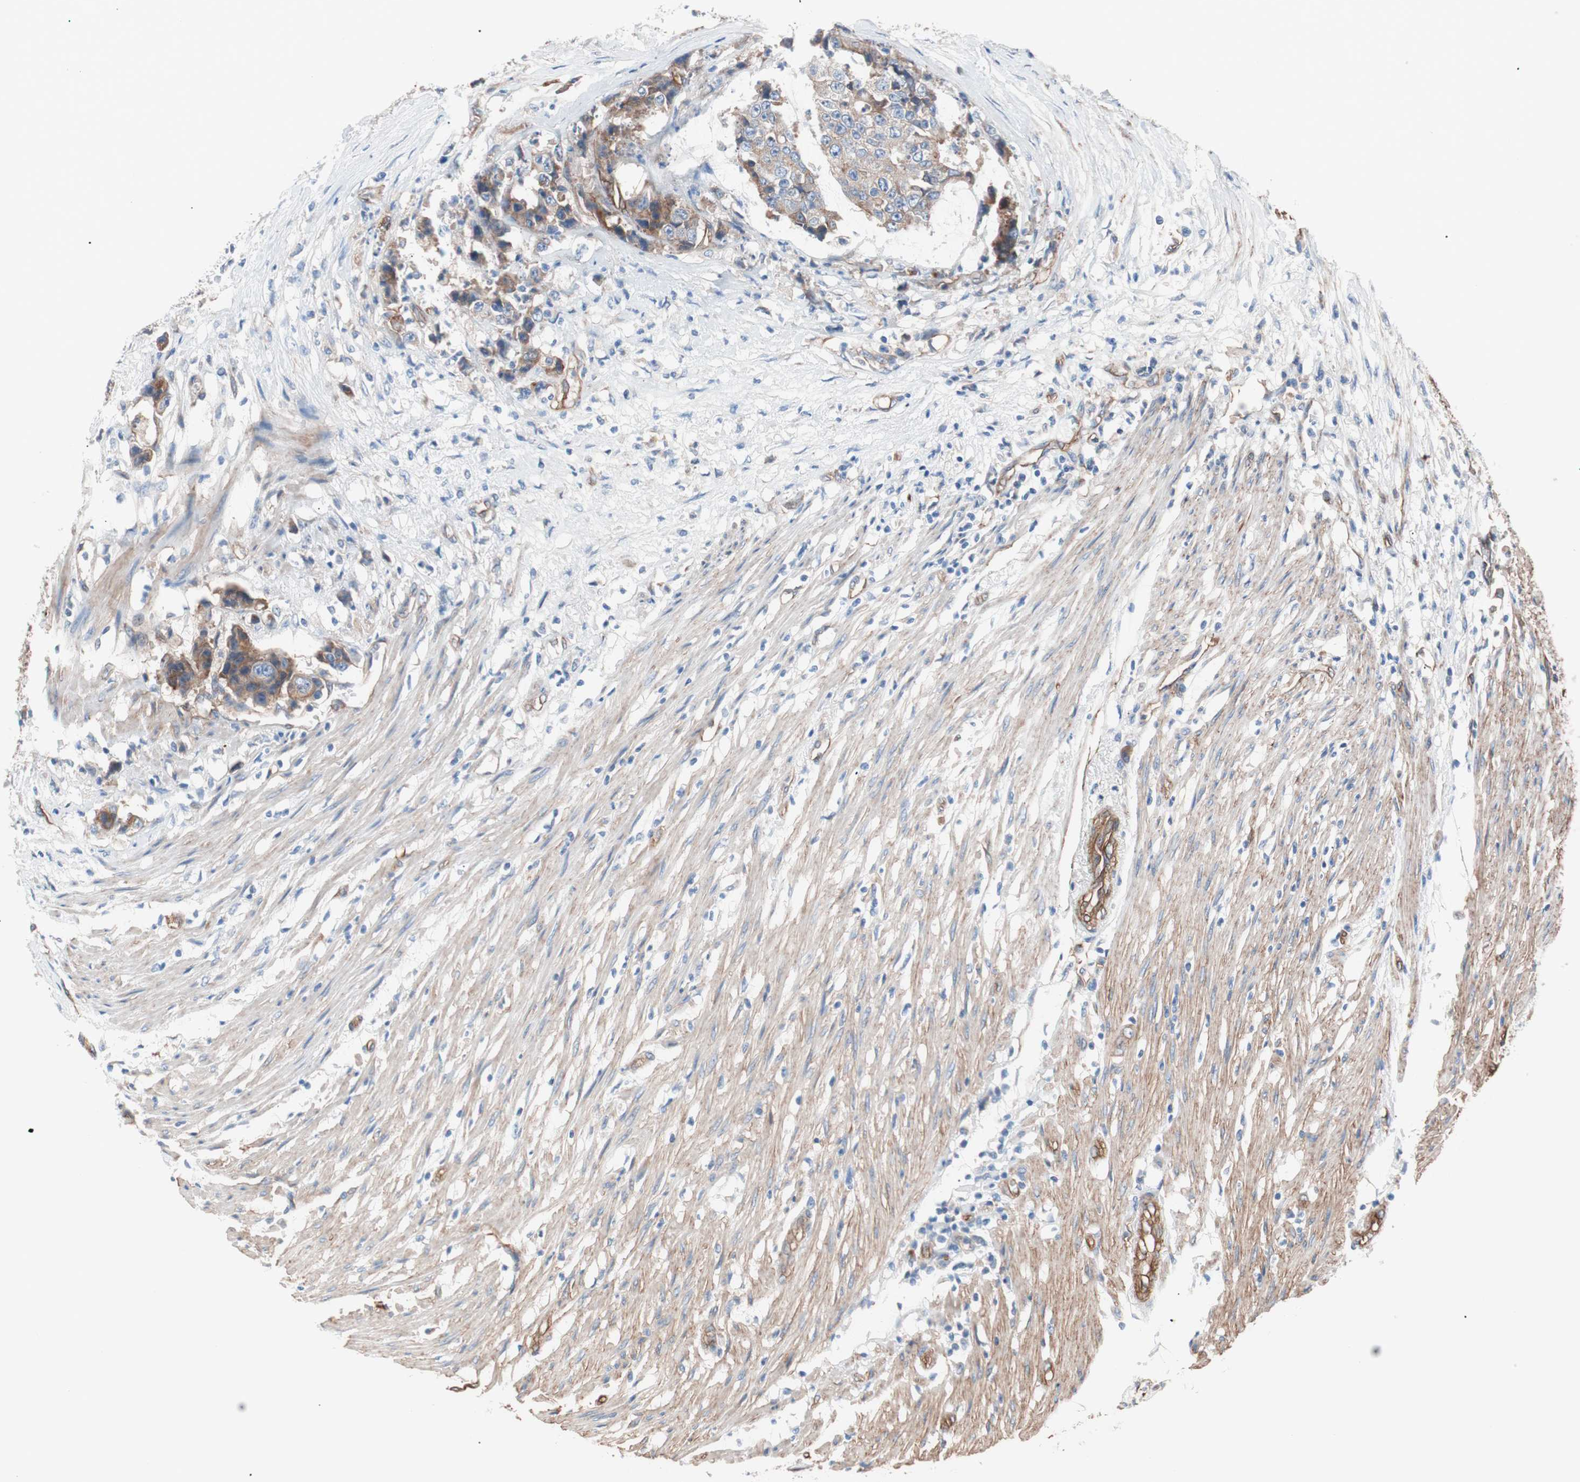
{"staining": {"intensity": "moderate", "quantity": "25%-75%", "location": "cytoplasmic/membranous"}, "tissue": "colorectal cancer", "cell_type": "Tumor cells", "image_type": "cancer", "snomed": [{"axis": "morphology", "description": "Adenocarcinoma, NOS"}, {"axis": "topography", "description": "Colon"}], "caption": "IHC image of neoplastic tissue: adenocarcinoma (colorectal) stained using IHC demonstrates medium levels of moderate protein expression localized specifically in the cytoplasmic/membranous of tumor cells, appearing as a cytoplasmic/membranous brown color.", "gene": "SPINT1", "patient": {"sex": "female", "age": 86}}